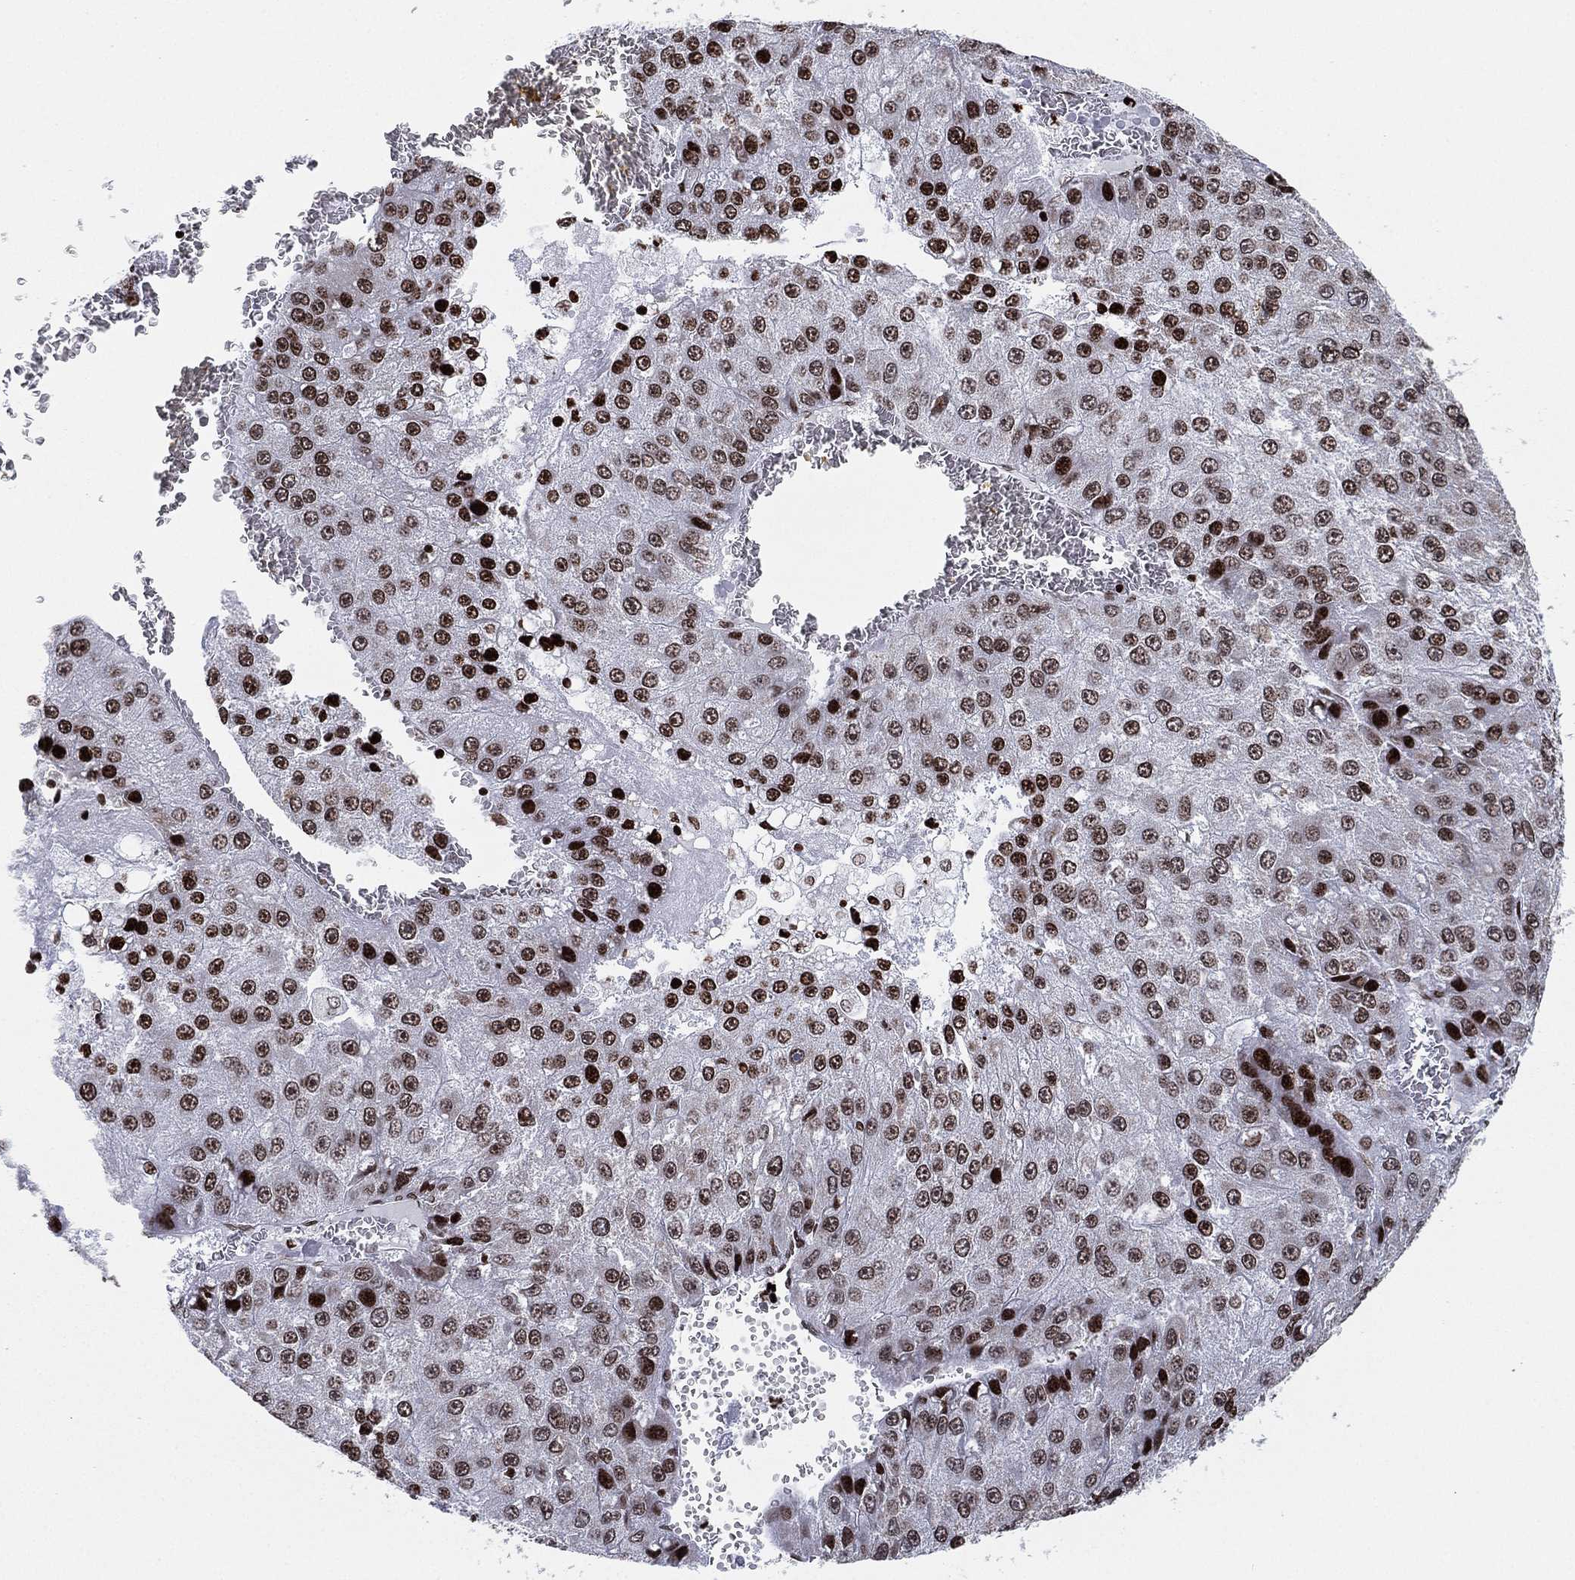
{"staining": {"intensity": "moderate", "quantity": "25%-75%", "location": "nuclear"}, "tissue": "liver cancer", "cell_type": "Tumor cells", "image_type": "cancer", "snomed": [{"axis": "morphology", "description": "Carcinoma, Hepatocellular, NOS"}, {"axis": "topography", "description": "Liver"}], "caption": "The histopathology image displays immunohistochemical staining of liver cancer (hepatocellular carcinoma). There is moderate nuclear positivity is seen in about 25%-75% of tumor cells.", "gene": "MFSD14A", "patient": {"sex": "female", "age": 73}}